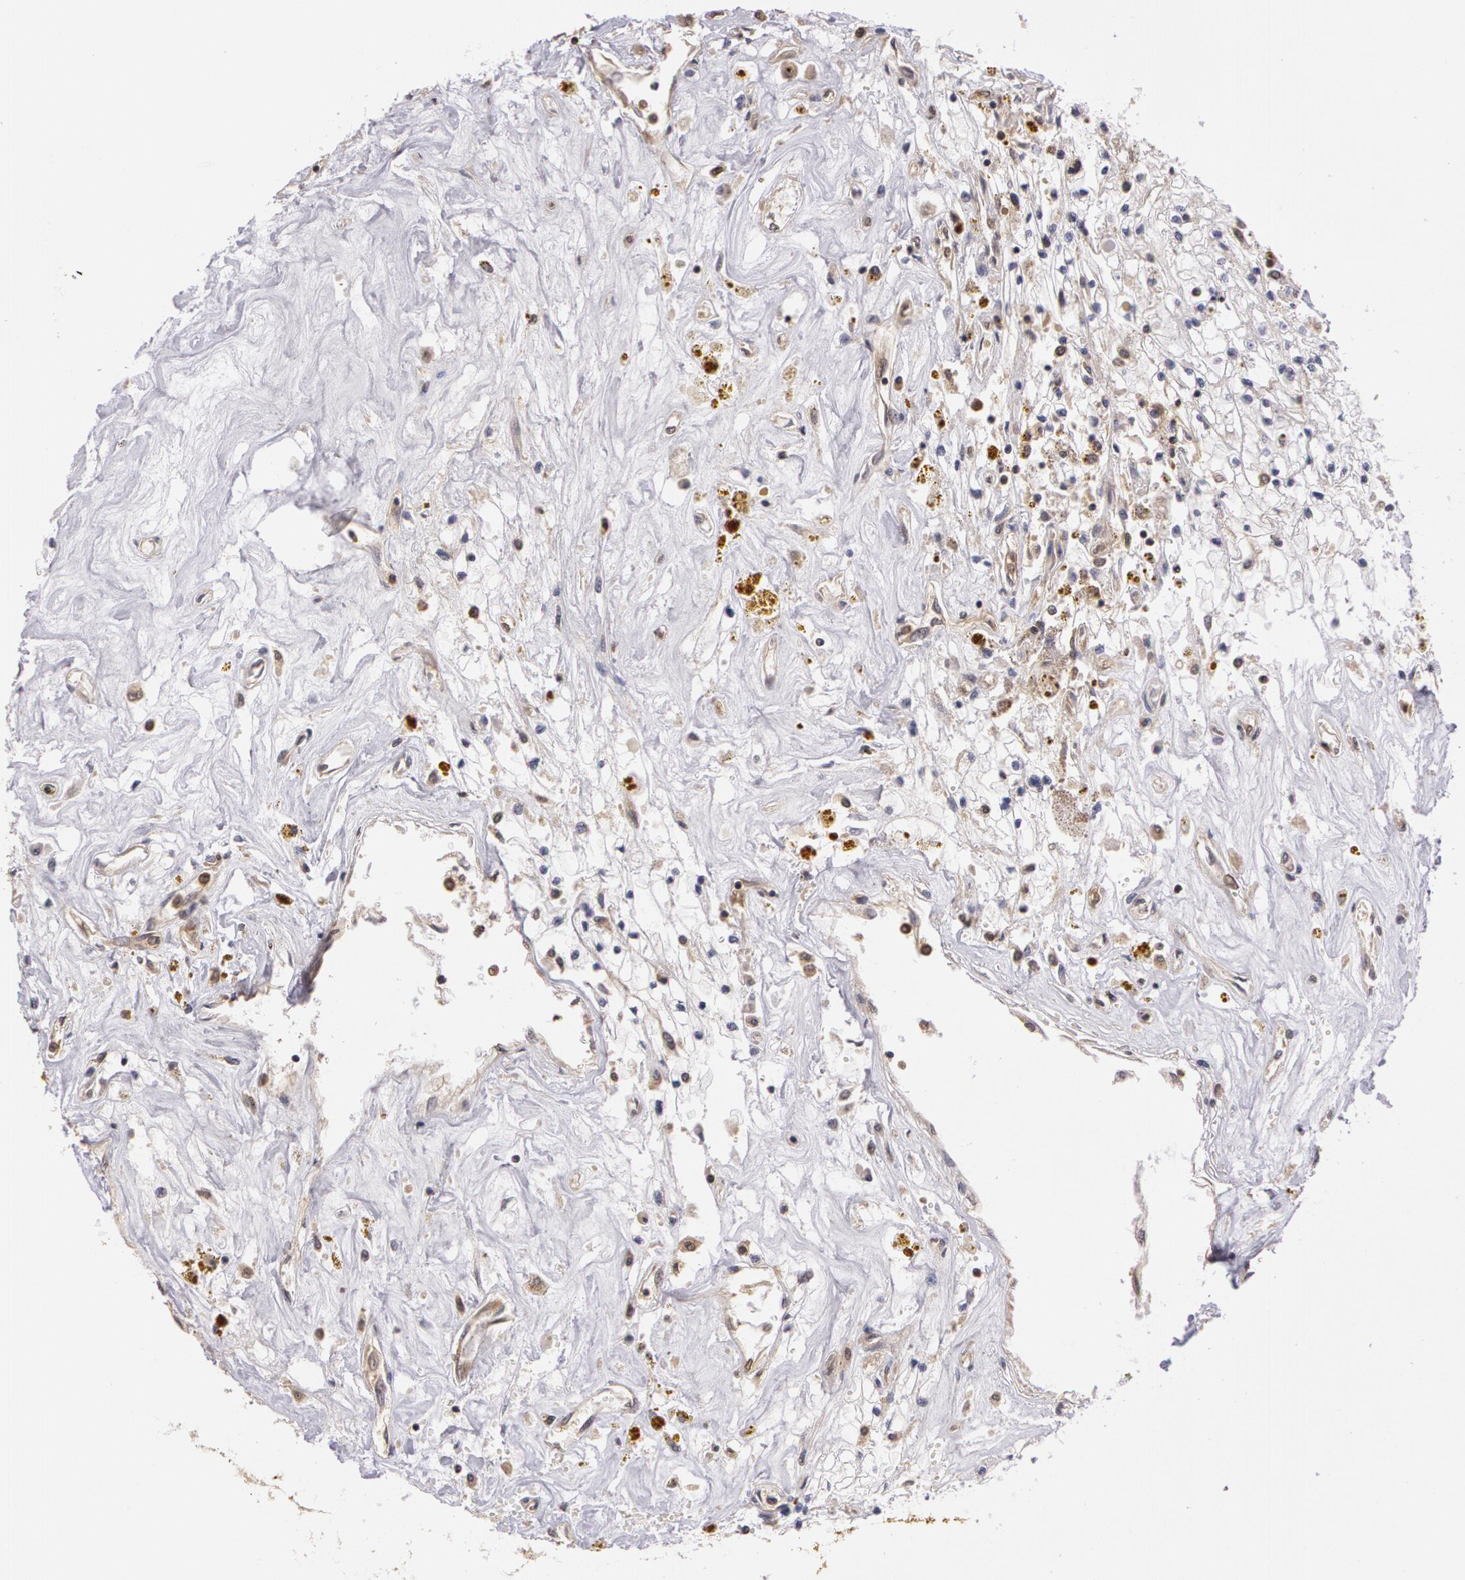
{"staining": {"intensity": "negative", "quantity": "none", "location": "none"}, "tissue": "renal cancer", "cell_type": "Tumor cells", "image_type": "cancer", "snomed": [{"axis": "morphology", "description": "Adenocarcinoma, NOS"}, {"axis": "topography", "description": "Kidney"}], "caption": "This image is of renal adenocarcinoma stained with immunohistochemistry to label a protein in brown with the nuclei are counter-stained blue. There is no positivity in tumor cells.", "gene": "AHSA1", "patient": {"sex": "male", "age": 78}}